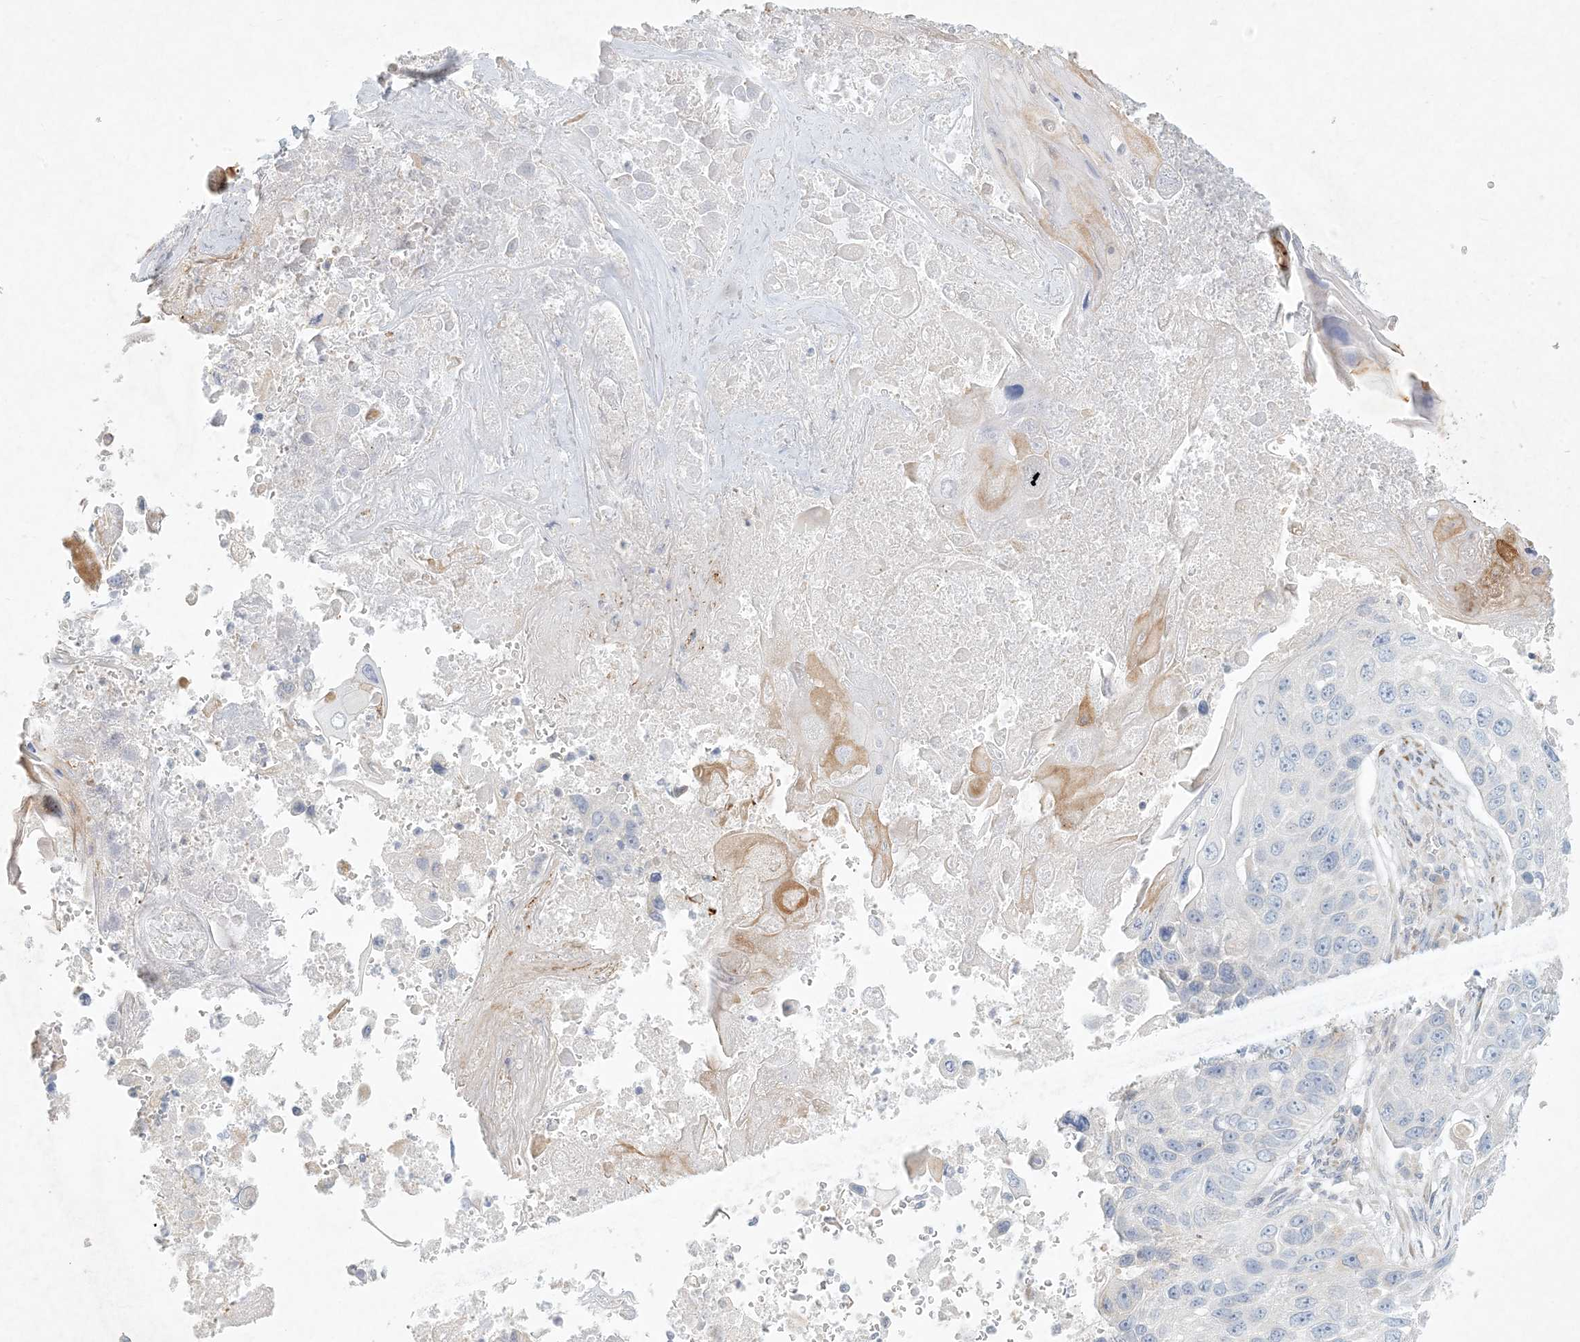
{"staining": {"intensity": "negative", "quantity": "none", "location": "none"}, "tissue": "lung cancer", "cell_type": "Tumor cells", "image_type": "cancer", "snomed": [{"axis": "morphology", "description": "Squamous cell carcinoma, NOS"}, {"axis": "topography", "description": "Lung"}], "caption": "IHC micrograph of lung cancer stained for a protein (brown), which shows no positivity in tumor cells.", "gene": "ZNF385D", "patient": {"sex": "male", "age": 61}}